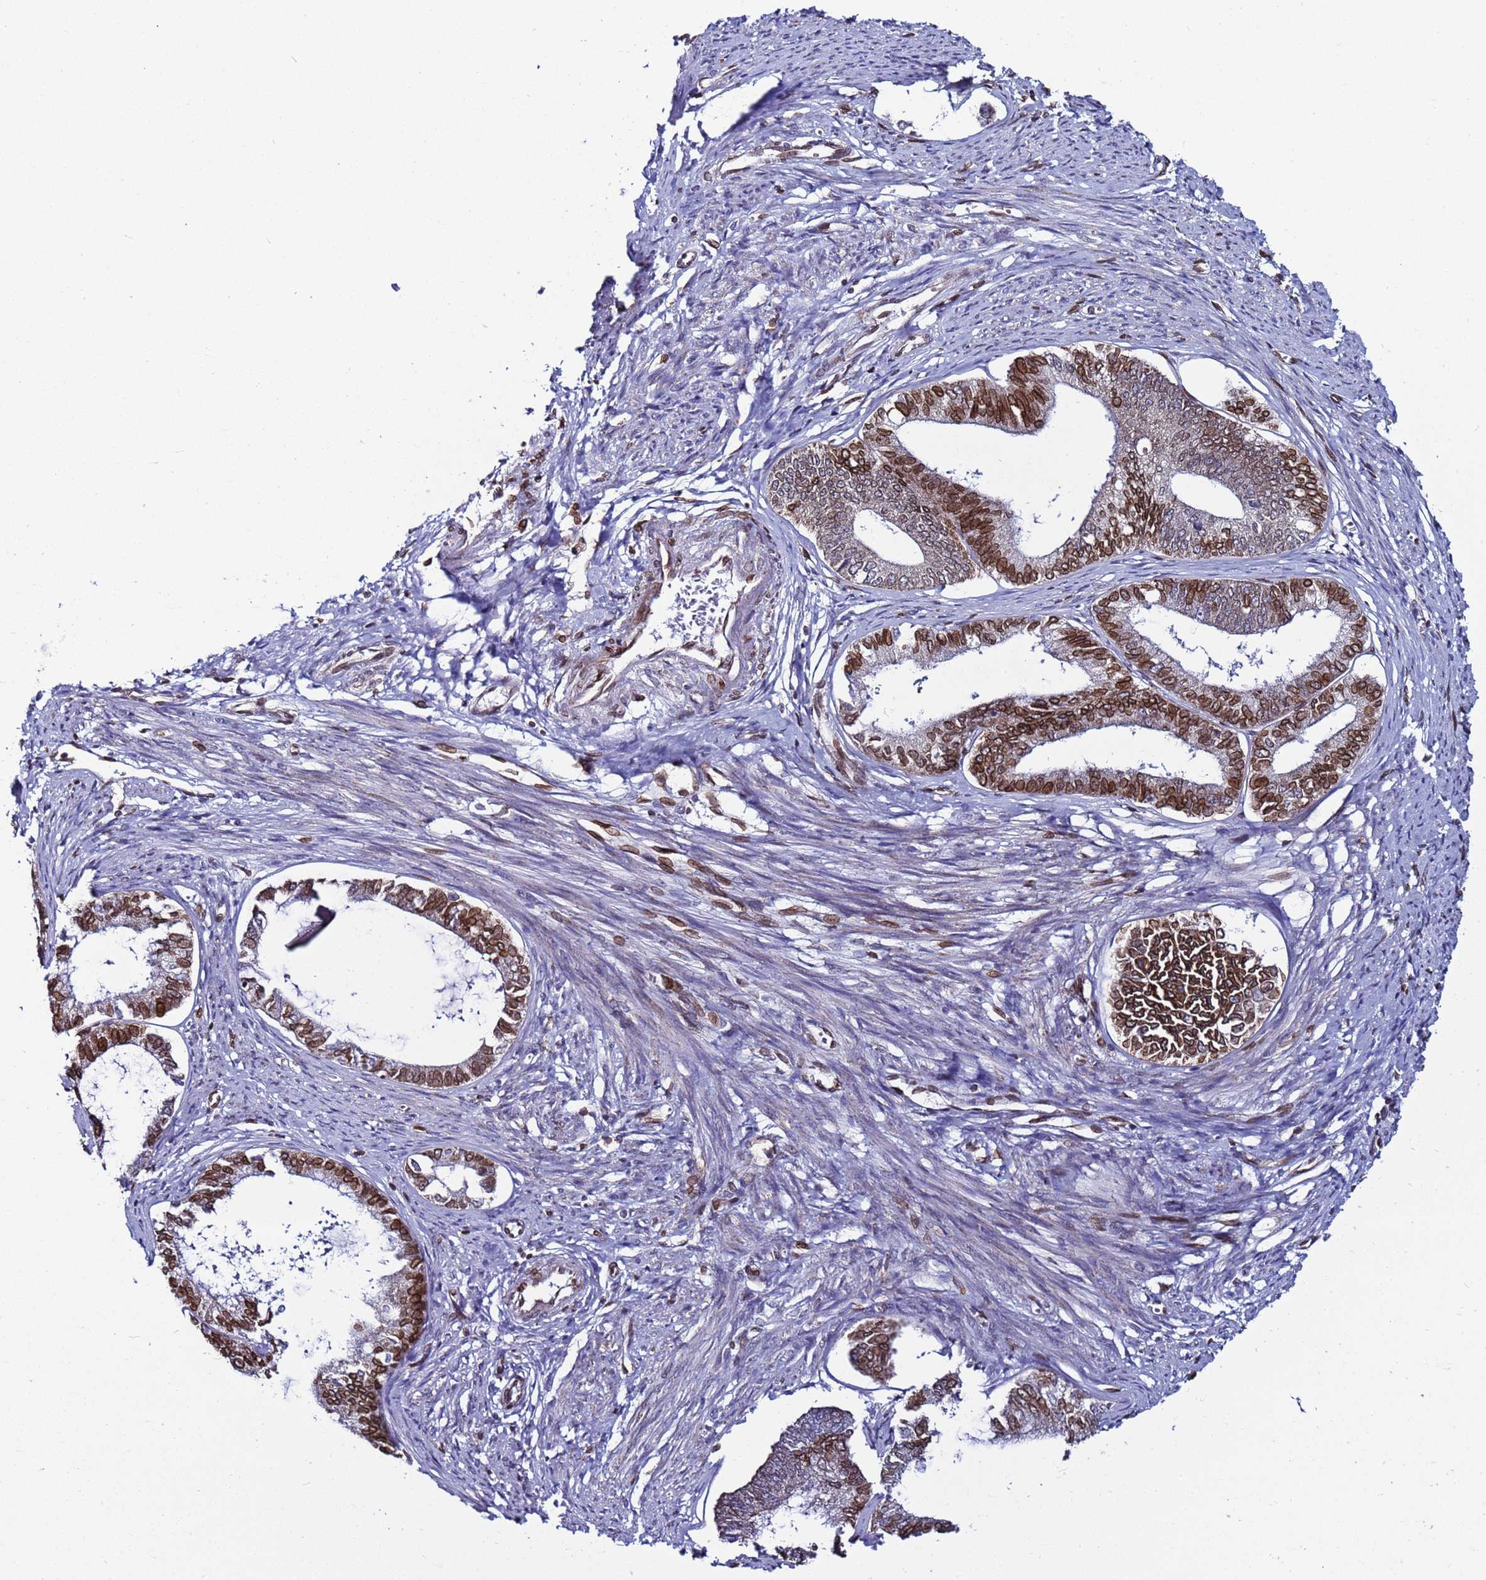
{"staining": {"intensity": "strong", "quantity": "25%-75%", "location": "nuclear"}, "tissue": "endometrial cancer", "cell_type": "Tumor cells", "image_type": "cancer", "snomed": [{"axis": "morphology", "description": "Adenocarcinoma, NOS"}, {"axis": "topography", "description": "Endometrium"}], "caption": "Immunohistochemistry (IHC) image of endometrial cancer (adenocarcinoma) stained for a protein (brown), which displays high levels of strong nuclear expression in about 25%-75% of tumor cells.", "gene": "TOR1AIP1", "patient": {"sex": "female", "age": 86}}